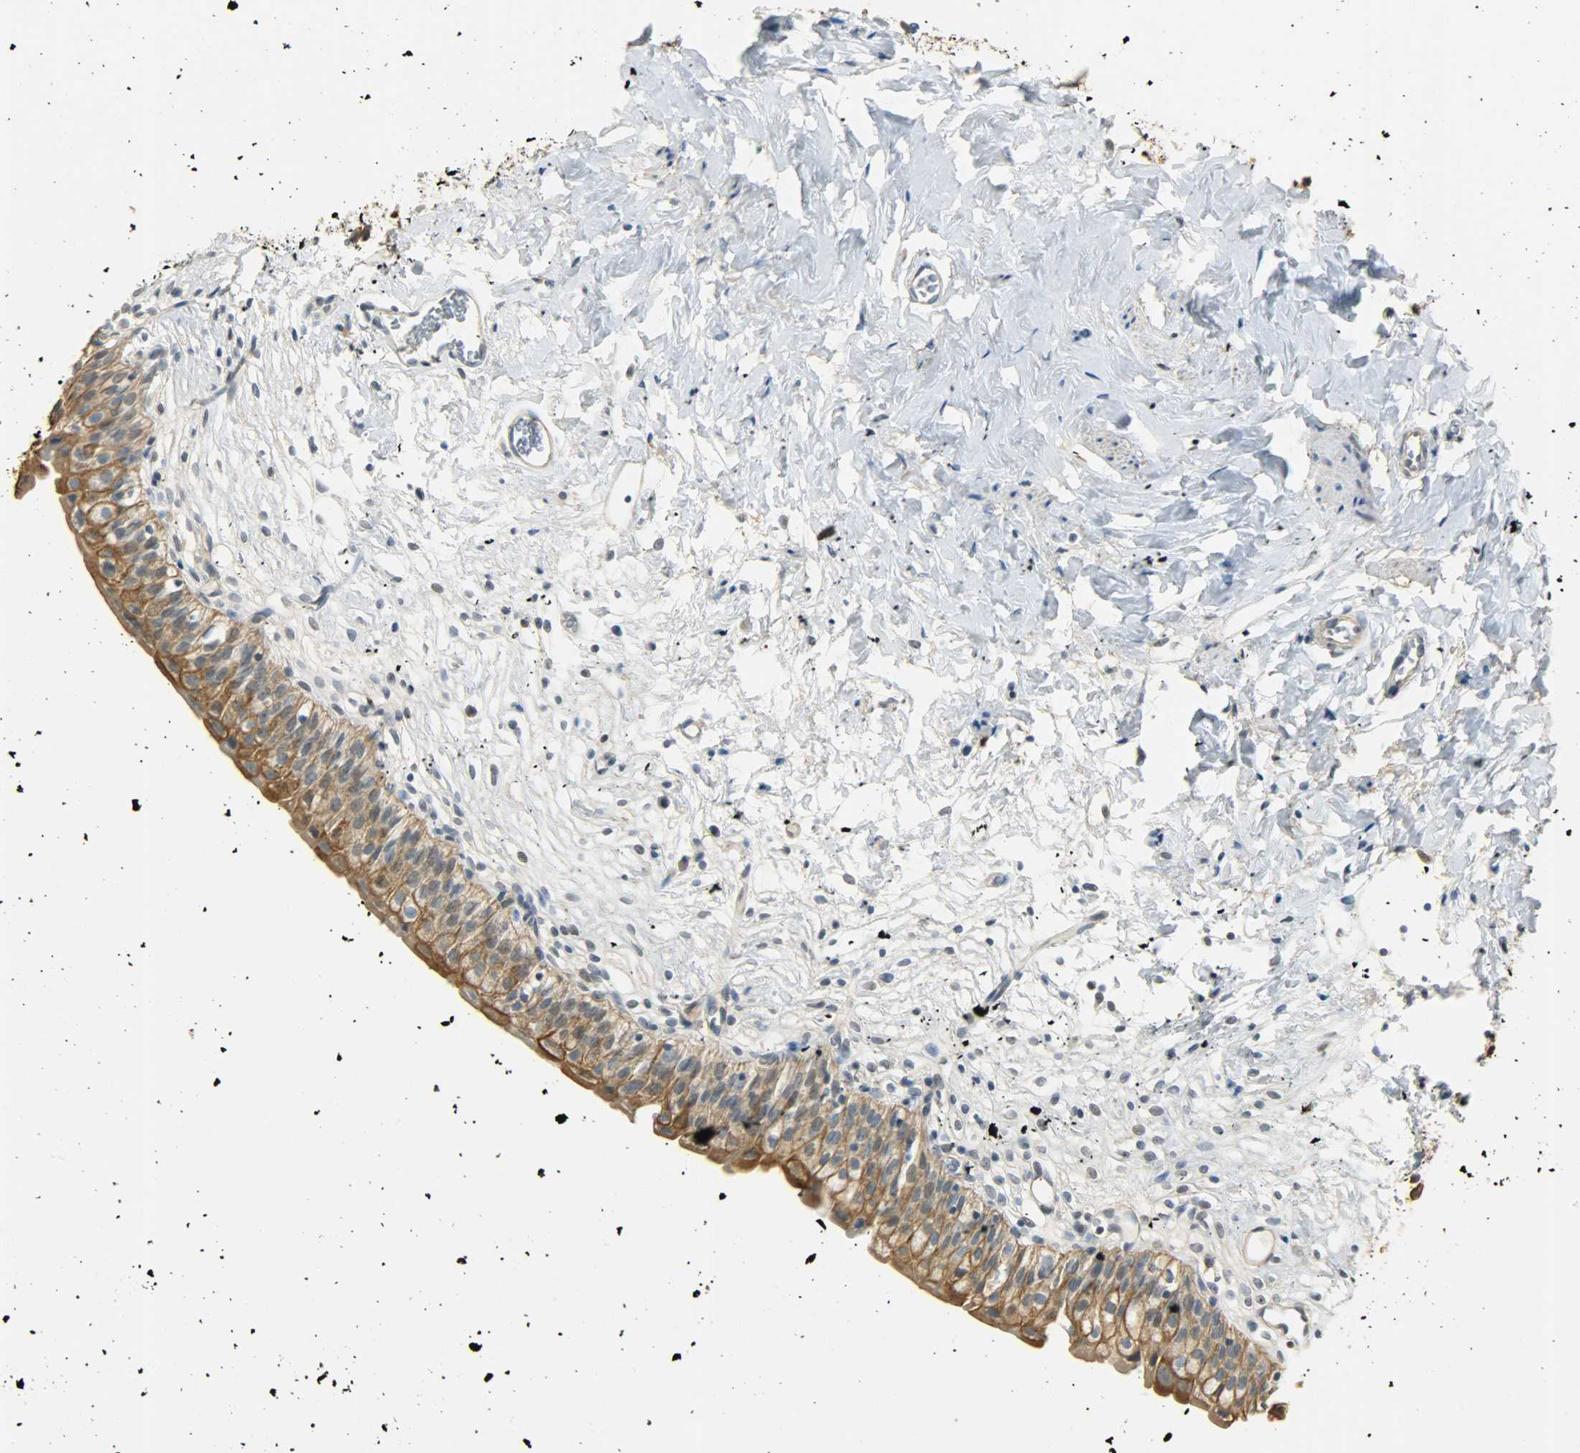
{"staining": {"intensity": "strong", "quantity": ">75%", "location": "cytoplasmic/membranous"}, "tissue": "urinary bladder", "cell_type": "Urothelial cells", "image_type": "normal", "snomed": [{"axis": "morphology", "description": "Normal tissue, NOS"}, {"axis": "topography", "description": "Urinary bladder"}], "caption": "High-power microscopy captured an immunohistochemistry histopathology image of normal urinary bladder, revealing strong cytoplasmic/membranous positivity in about >75% of urothelial cells.", "gene": "USP13", "patient": {"sex": "female", "age": 80}}